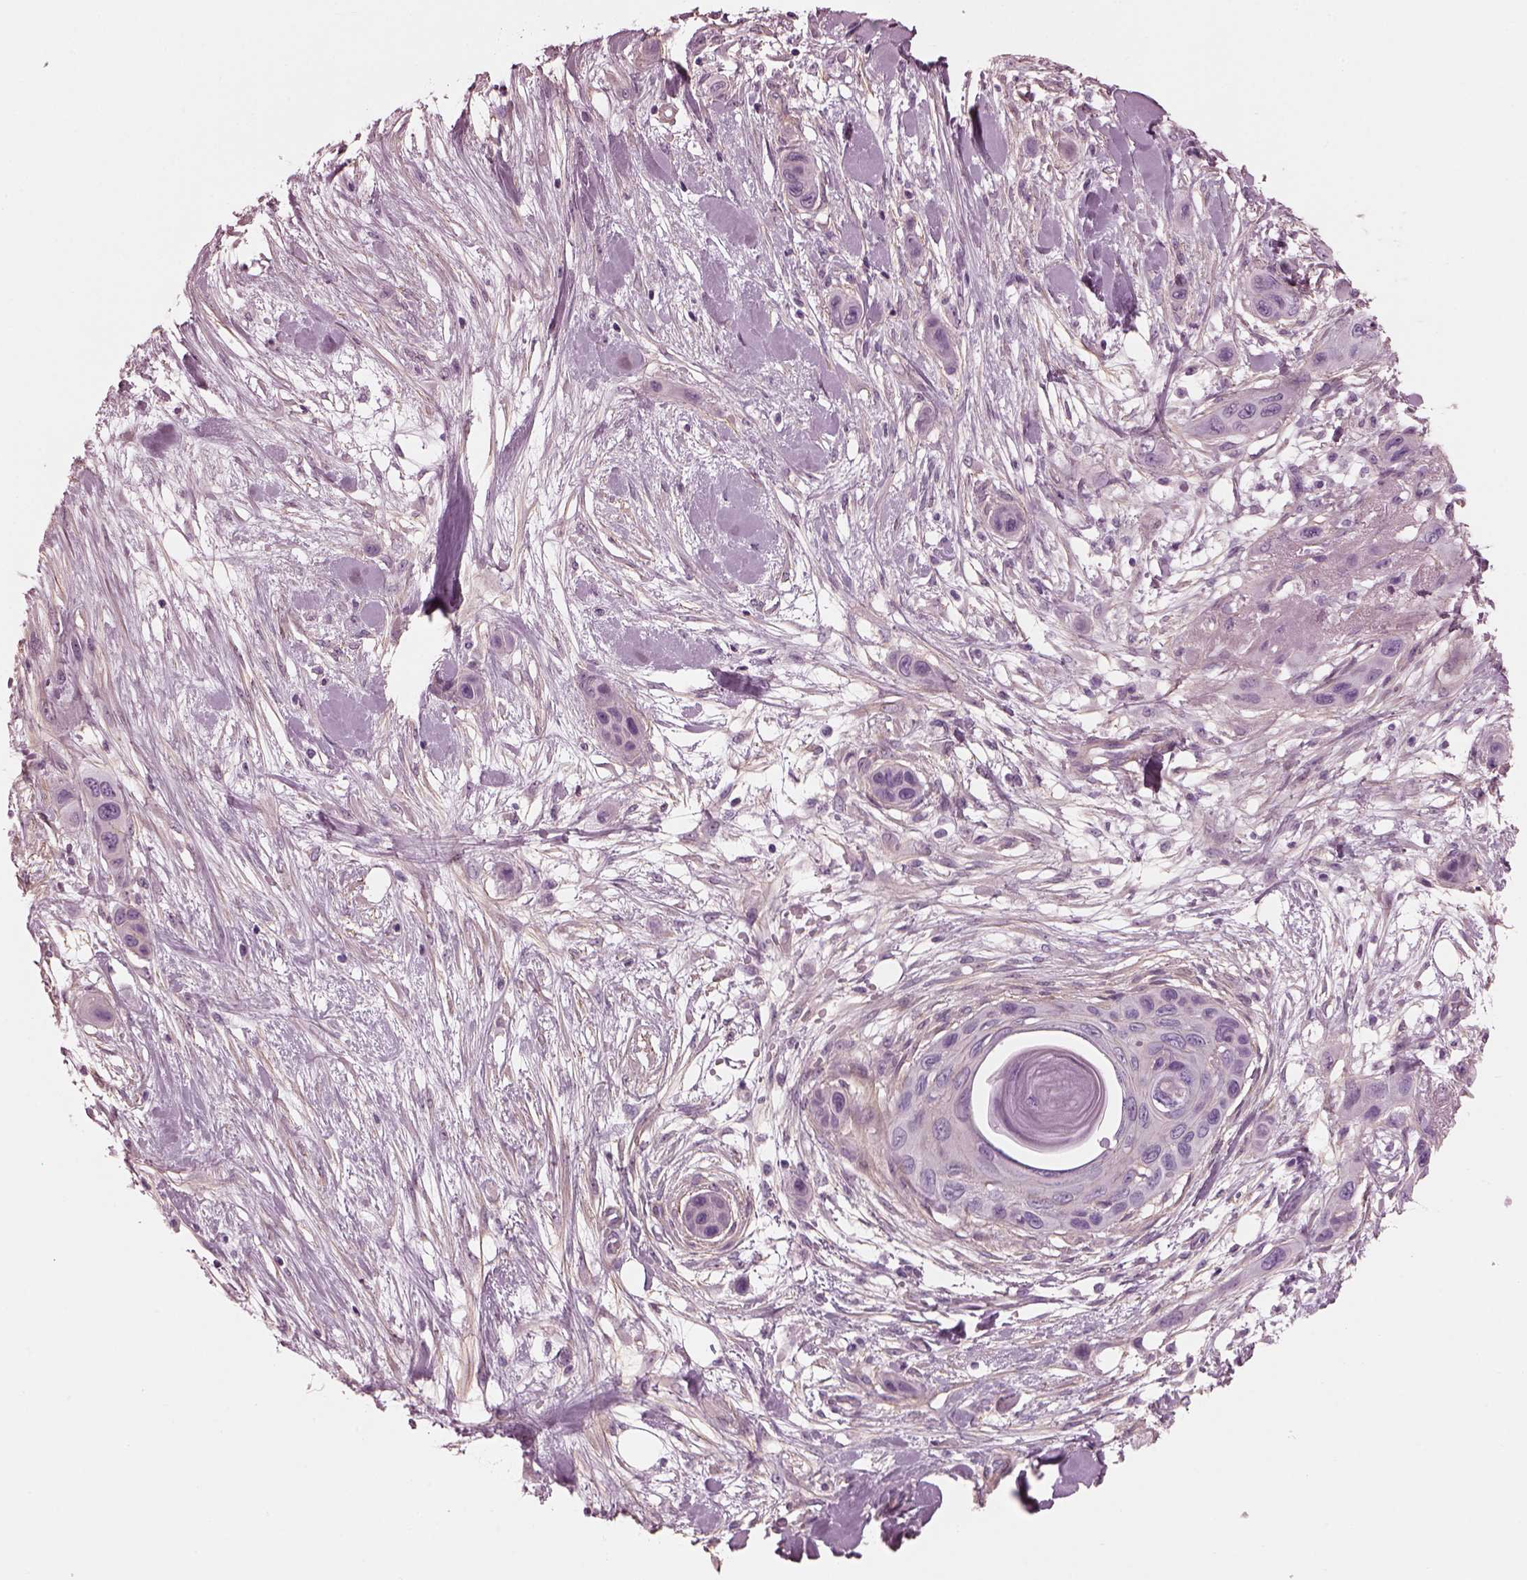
{"staining": {"intensity": "negative", "quantity": "none", "location": "none"}, "tissue": "skin cancer", "cell_type": "Tumor cells", "image_type": "cancer", "snomed": [{"axis": "morphology", "description": "Squamous cell carcinoma, NOS"}, {"axis": "topography", "description": "Skin"}], "caption": "High magnification brightfield microscopy of skin squamous cell carcinoma stained with DAB (3,3'-diaminobenzidine) (brown) and counterstained with hematoxylin (blue): tumor cells show no significant positivity.", "gene": "BFSP1", "patient": {"sex": "male", "age": 79}}